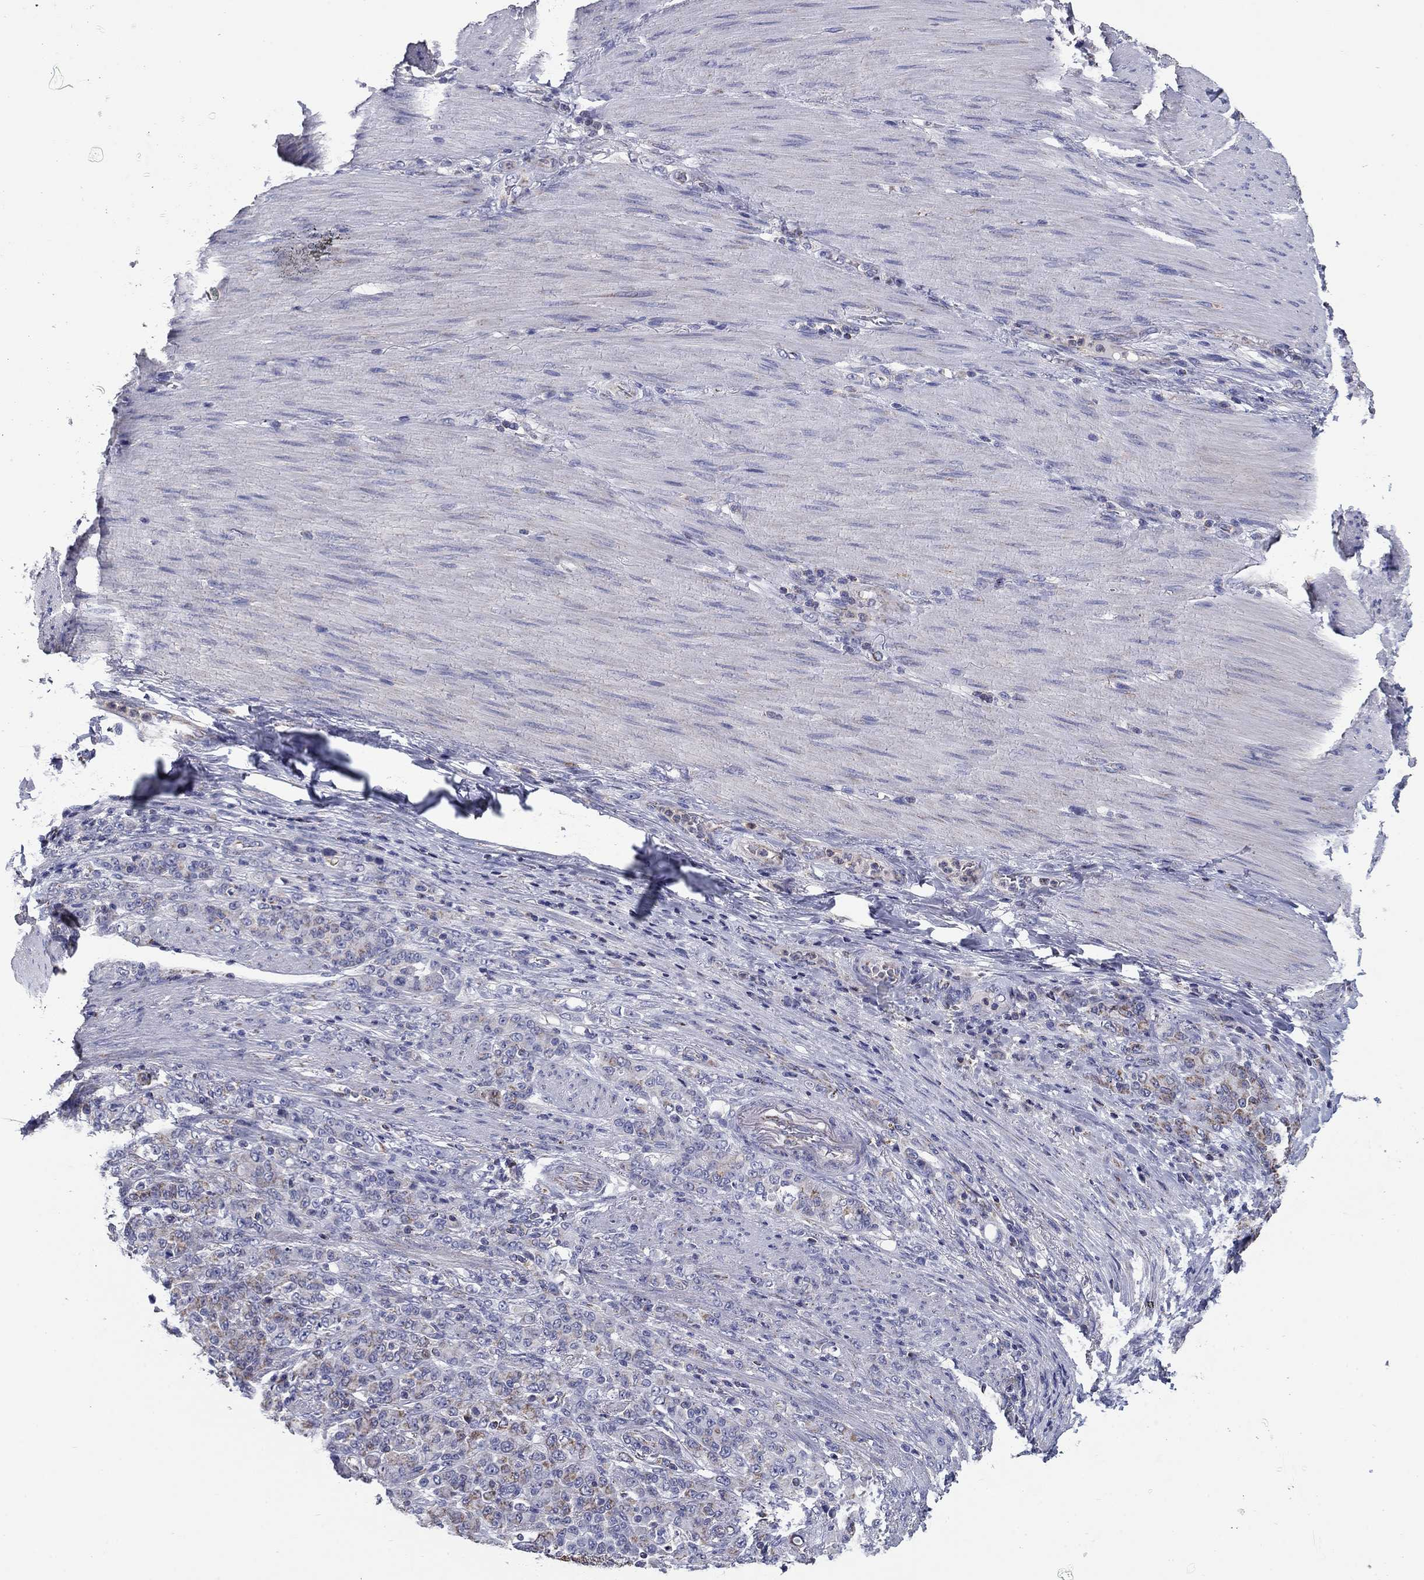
{"staining": {"intensity": "weak", "quantity": "25%-75%", "location": "cytoplasmic/membranous"}, "tissue": "stomach cancer", "cell_type": "Tumor cells", "image_type": "cancer", "snomed": [{"axis": "morphology", "description": "Normal tissue, NOS"}, {"axis": "morphology", "description": "Adenocarcinoma, NOS"}, {"axis": "topography", "description": "Stomach"}], "caption": "IHC photomicrograph of human stomach adenocarcinoma stained for a protein (brown), which displays low levels of weak cytoplasmic/membranous expression in approximately 25%-75% of tumor cells.", "gene": "NDUFA4L2", "patient": {"sex": "female", "age": 79}}